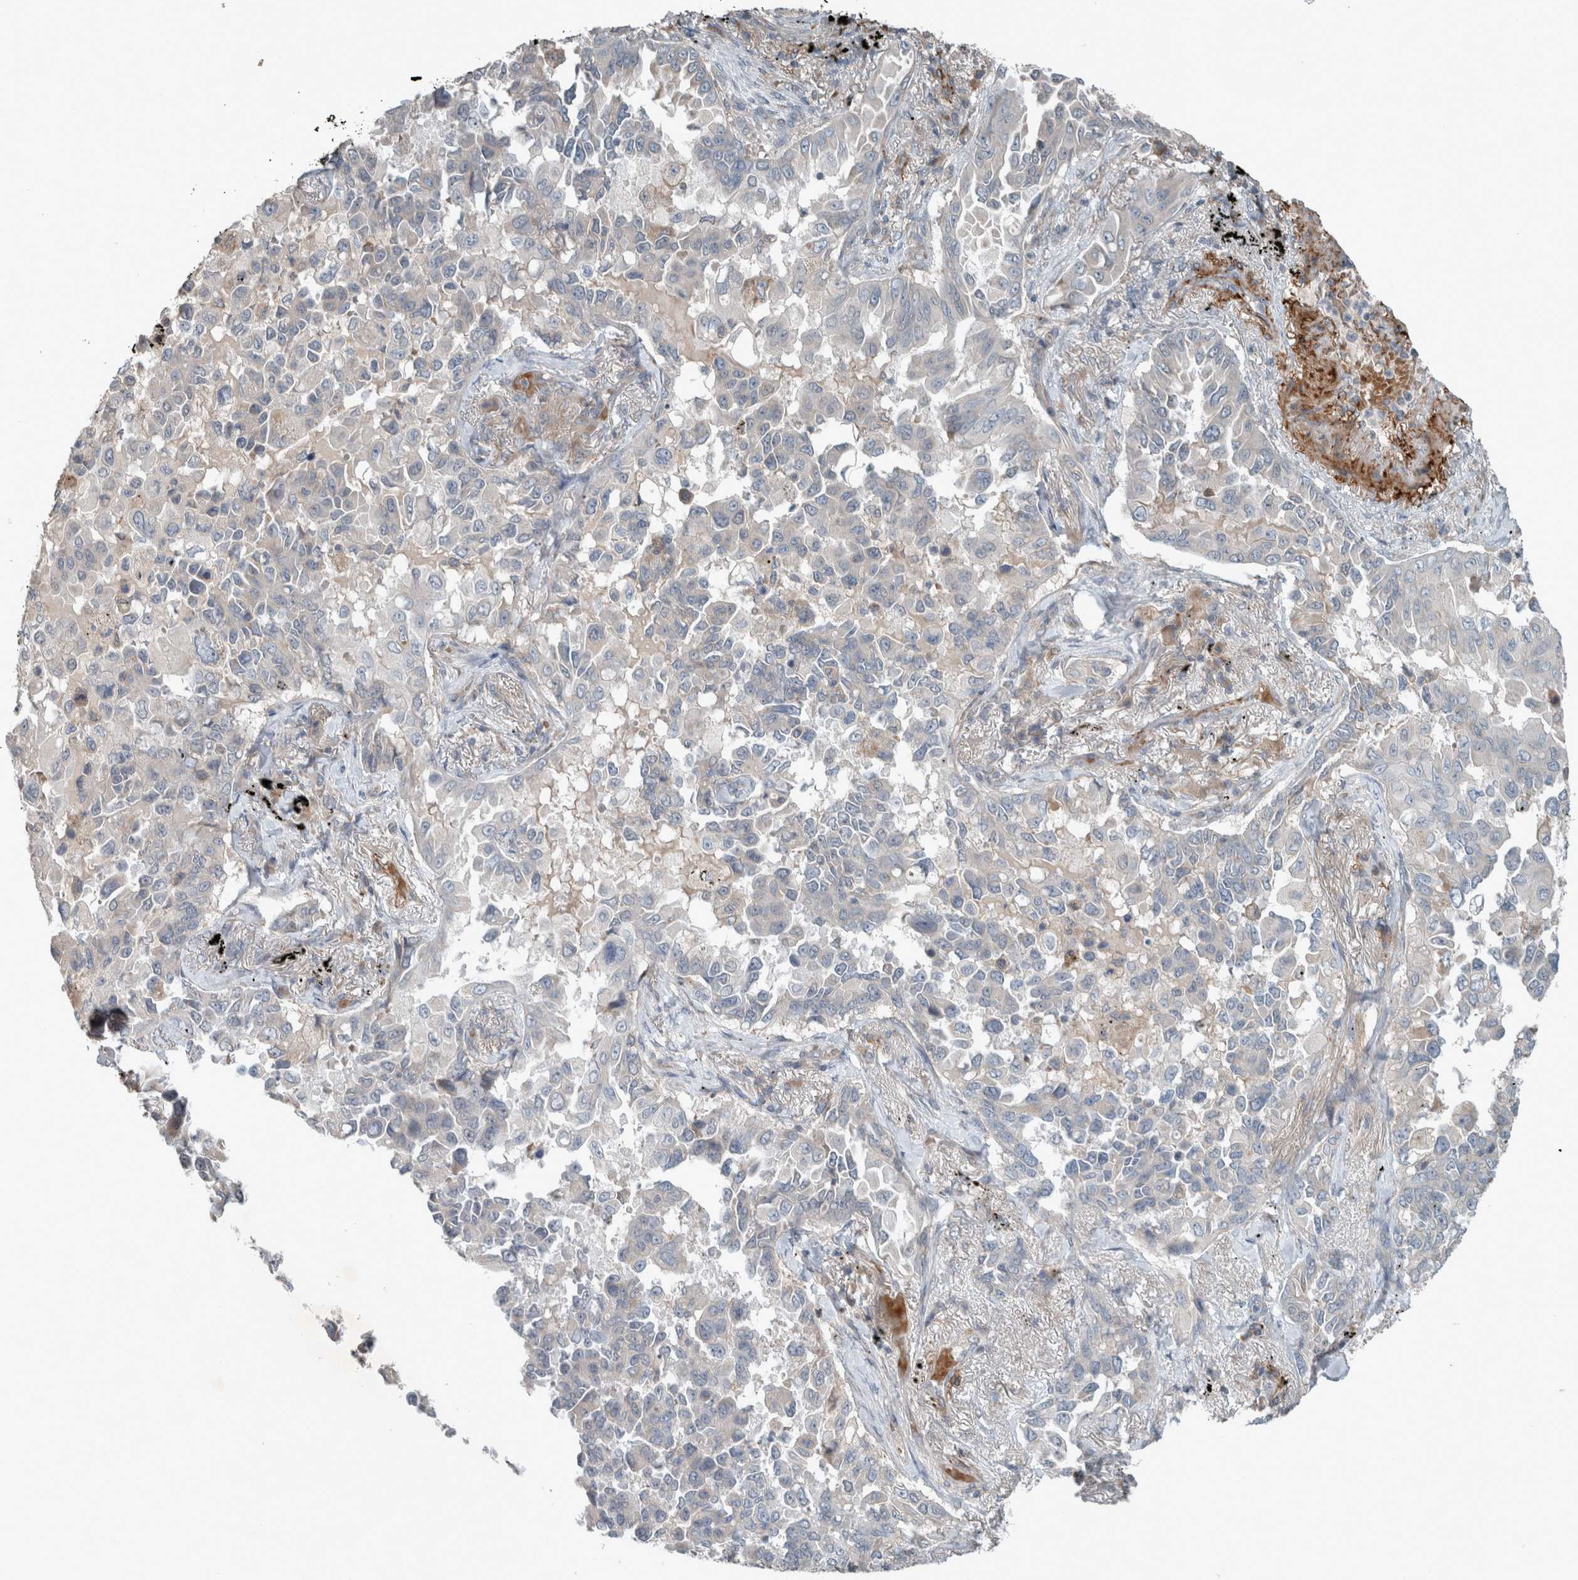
{"staining": {"intensity": "negative", "quantity": "none", "location": "none"}, "tissue": "lung cancer", "cell_type": "Tumor cells", "image_type": "cancer", "snomed": [{"axis": "morphology", "description": "Adenocarcinoma, NOS"}, {"axis": "topography", "description": "Lung"}], "caption": "A histopathology image of human lung adenocarcinoma is negative for staining in tumor cells.", "gene": "JADE2", "patient": {"sex": "female", "age": 67}}